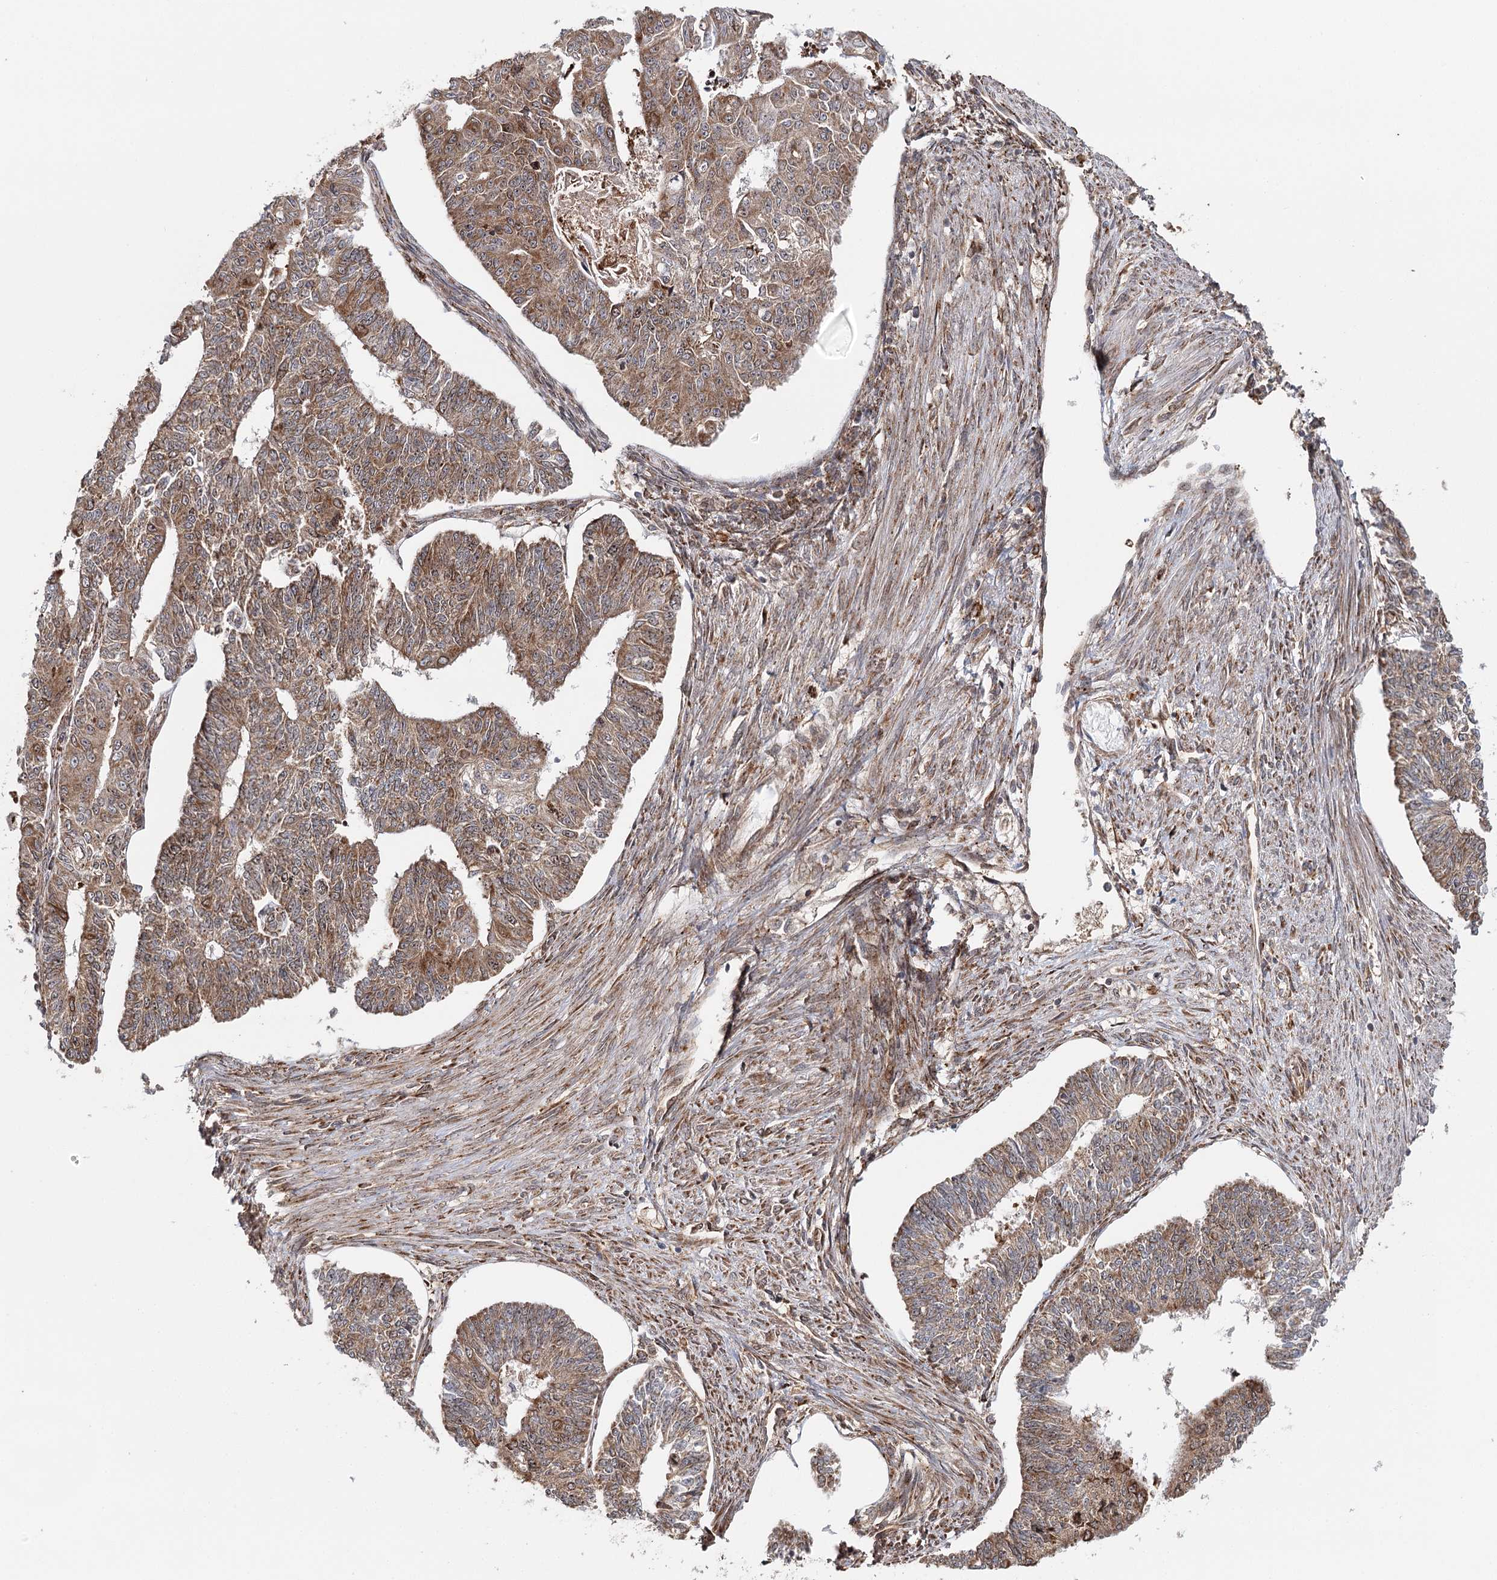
{"staining": {"intensity": "moderate", "quantity": ">75%", "location": "cytoplasmic/membranous"}, "tissue": "endometrial cancer", "cell_type": "Tumor cells", "image_type": "cancer", "snomed": [{"axis": "morphology", "description": "Adenocarcinoma, NOS"}, {"axis": "topography", "description": "Endometrium"}], "caption": "Immunohistochemistry staining of endometrial adenocarcinoma, which shows medium levels of moderate cytoplasmic/membranous expression in approximately >75% of tumor cells indicating moderate cytoplasmic/membranous protein positivity. The staining was performed using DAB (brown) for protein detection and nuclei were counterstained in hematoxylin (blue).", "gene": "MKNK1", "patient": {"sex": "female", "age": 32}}